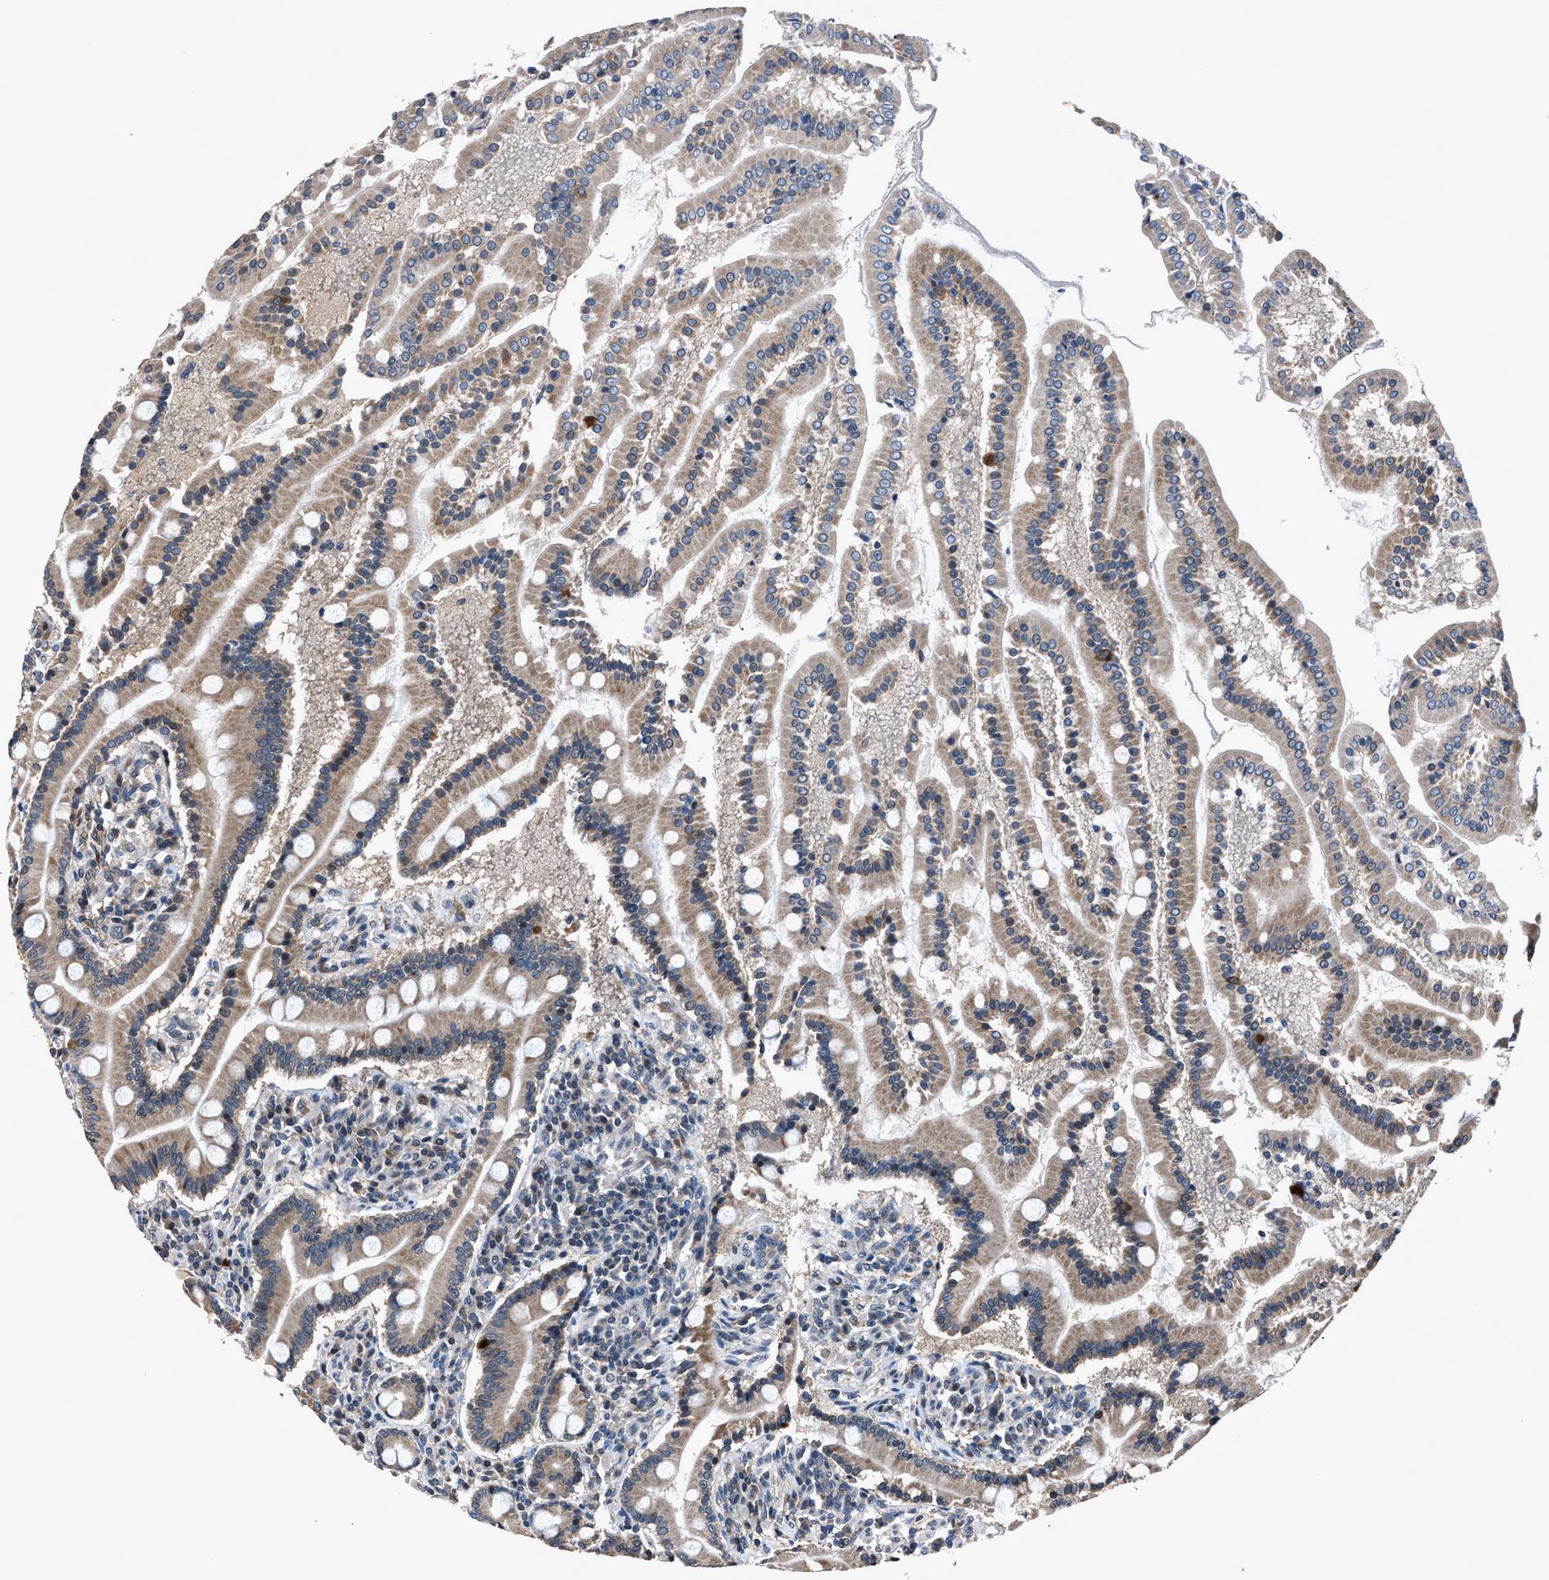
{"staining": {"intensity": "strong", "quantity": "25%-75%", "location": "cytoplasmic/membranous"}, "tissue": "duodenum", "cell_type": "Glandular cells", "image_type": "normal", "snomed": [{"axis": "morphology", "description": "Normal tissue, NOS"}, {"axis": "topography", "description": "Duodenum"}], "caption": "The immunohistochemical stain highlights strong cytoplasmic/membranous expression in glandular cells of unremarkable duodenum. (brown staining indicates protein expression, while blue staining denotes nuclei).", "gene": "TNRC18", "patient": {"sex": "male", "age": 50}}